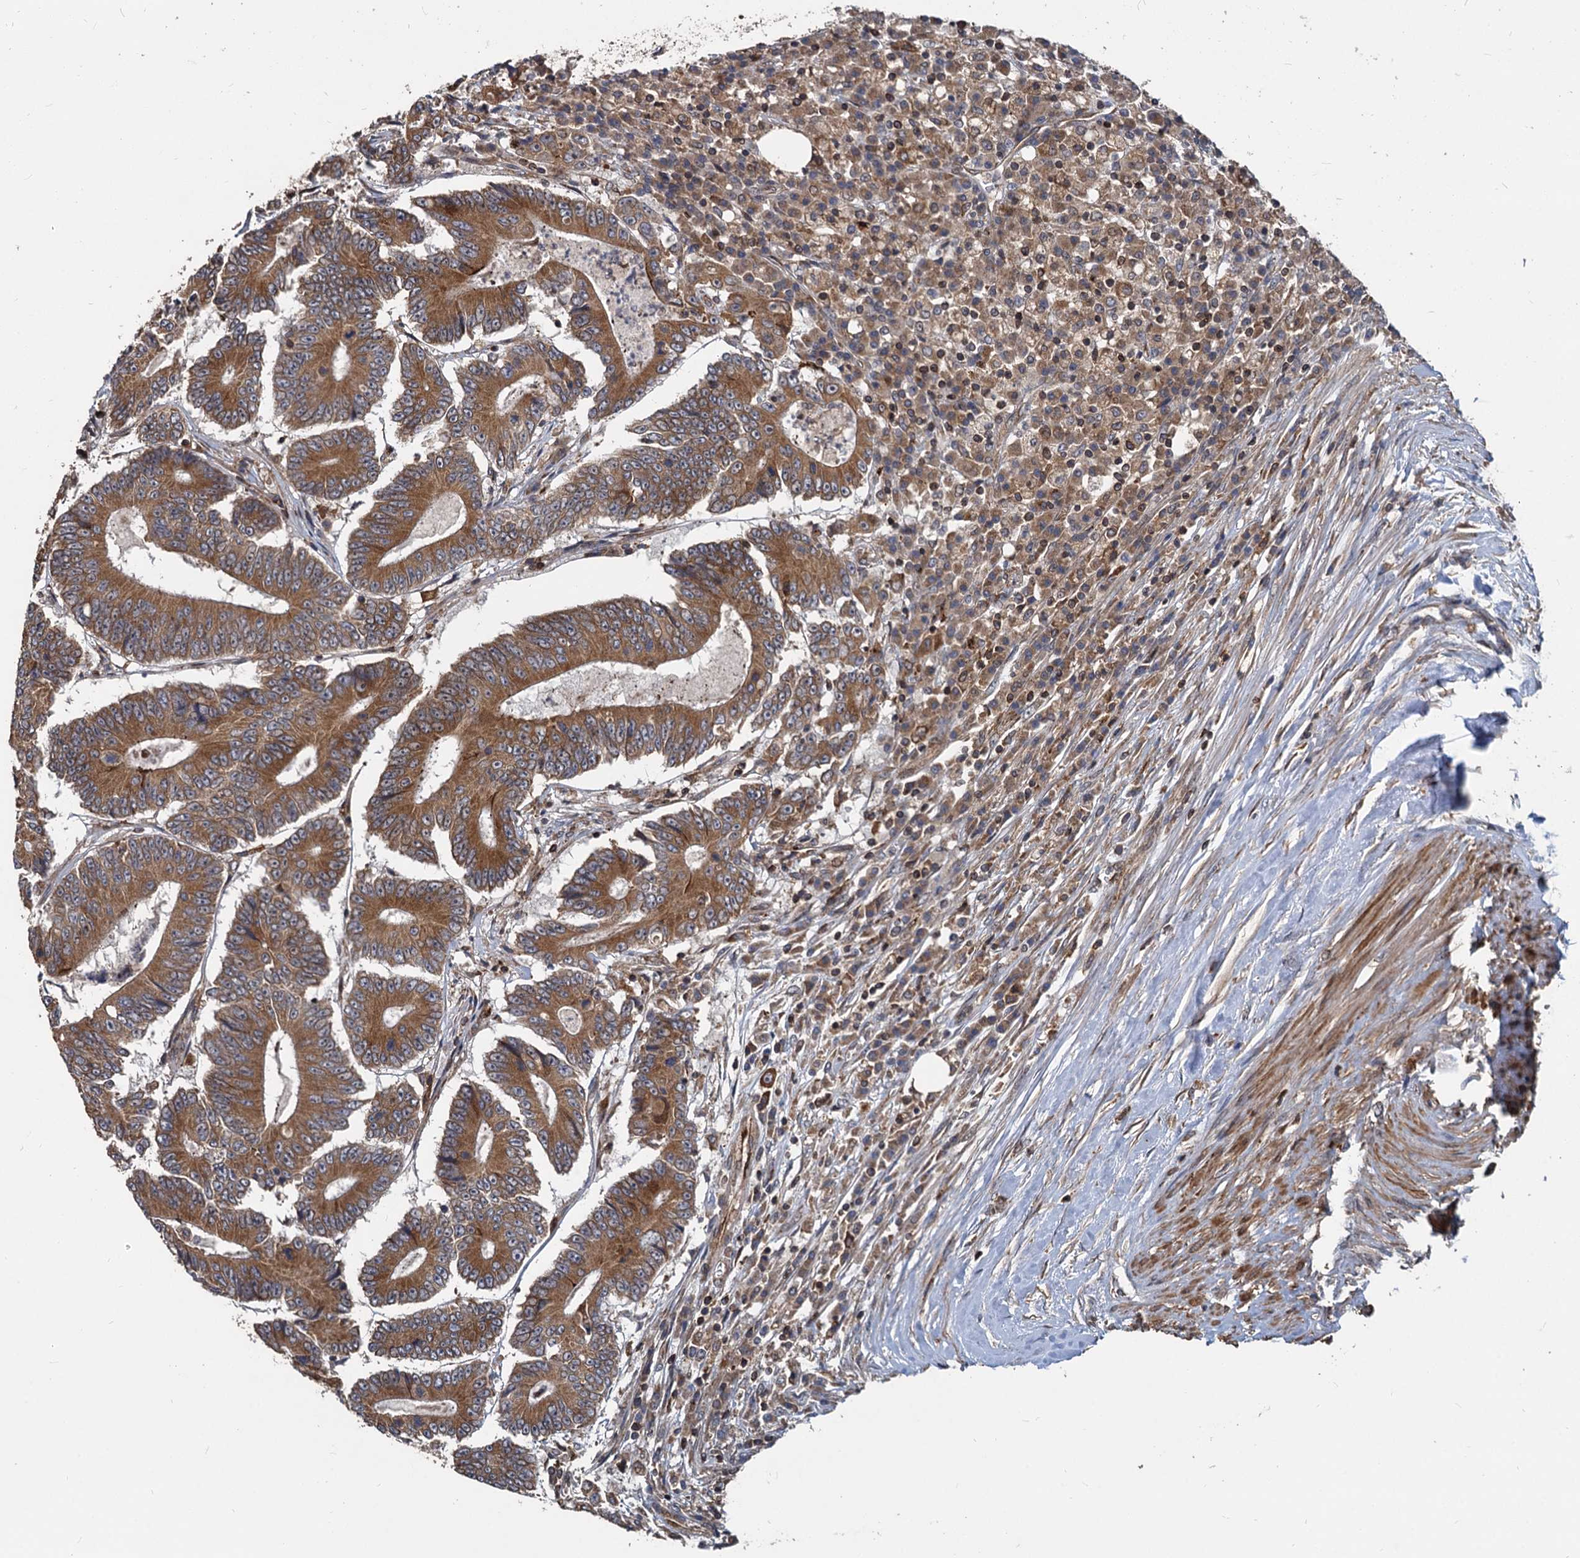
{"staining": {"intensity": "strong", "quantity": ">75%", "location": "cytoplasmic/membranous"}, "tissue": "colorectal cancer", "cell_type": "Tumor cells", "image_type": "cancer", "snomed": [{"axis": "morphology", "description": "Adenocarcinoma, NOS"}, {"axis": "topography", "description": "Colon"}], "caption": "Human colorectal adenocarcinoma stained with a brown dye displays strong cytoplasmic/membranous positive expression in approximately >75% of tumor cells.", "gene": "STIM1", "patient": {"sex": "male", "age": 83}}